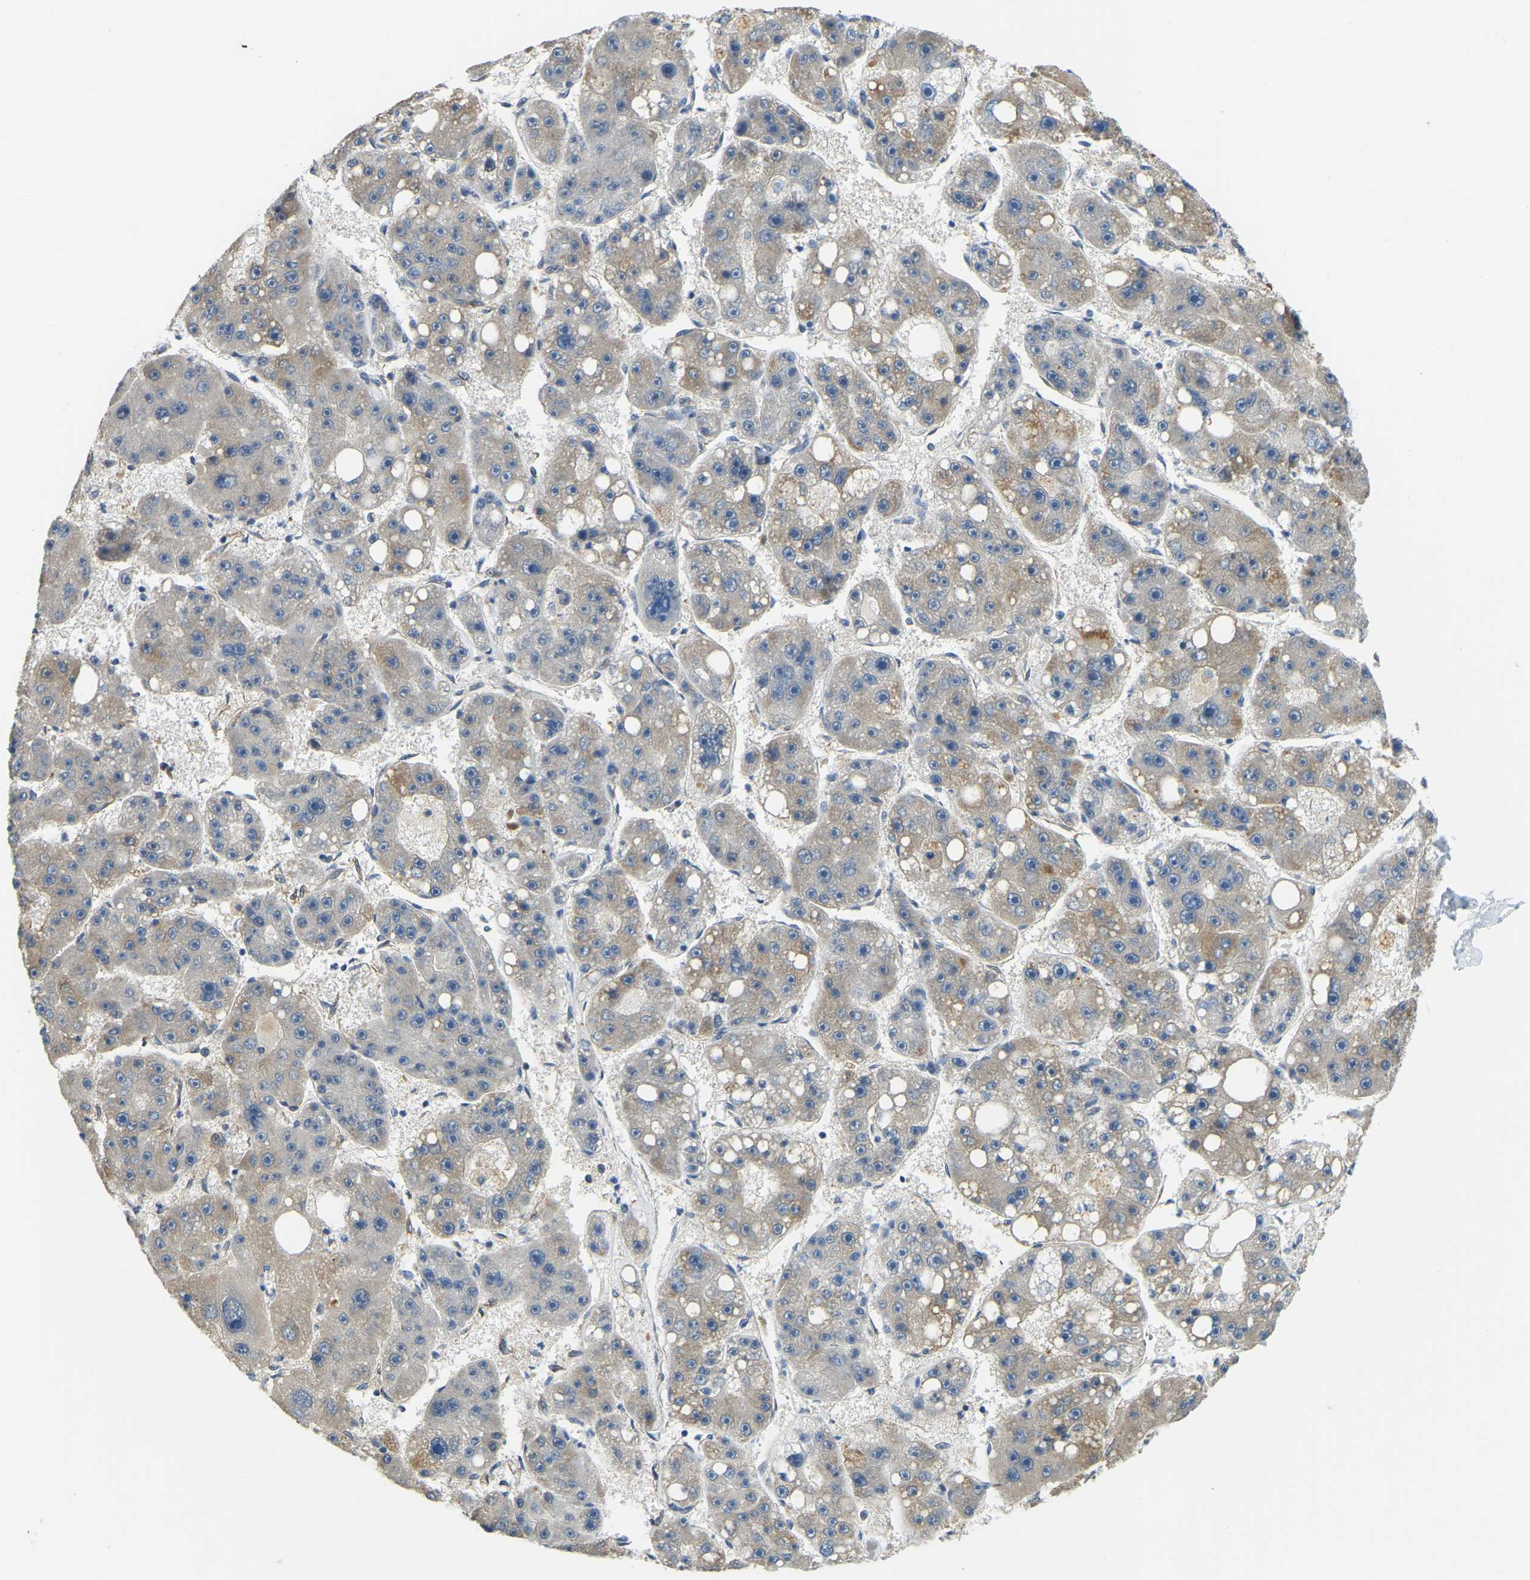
{"staining": {"intensity": "weak", "quantity": "<25%", "location": "cytoplasmic/membranous"}, "tissue": "liver cancer", "cell_type": "Tumor cells", "image_type": "cancer", "snomed": [{"axis": "morphology", "description": "Carcinoma, Hepatocellular, NOS"}, {"axis": "topography", "description": "Liver"}], "caption": "An image of liver cancer (hepatocellular carcinoma) stained for a protein displays no brown staining in tumor cells.", "gene": "AHNAK", "patient": {"sex": "female", "age": 61}}